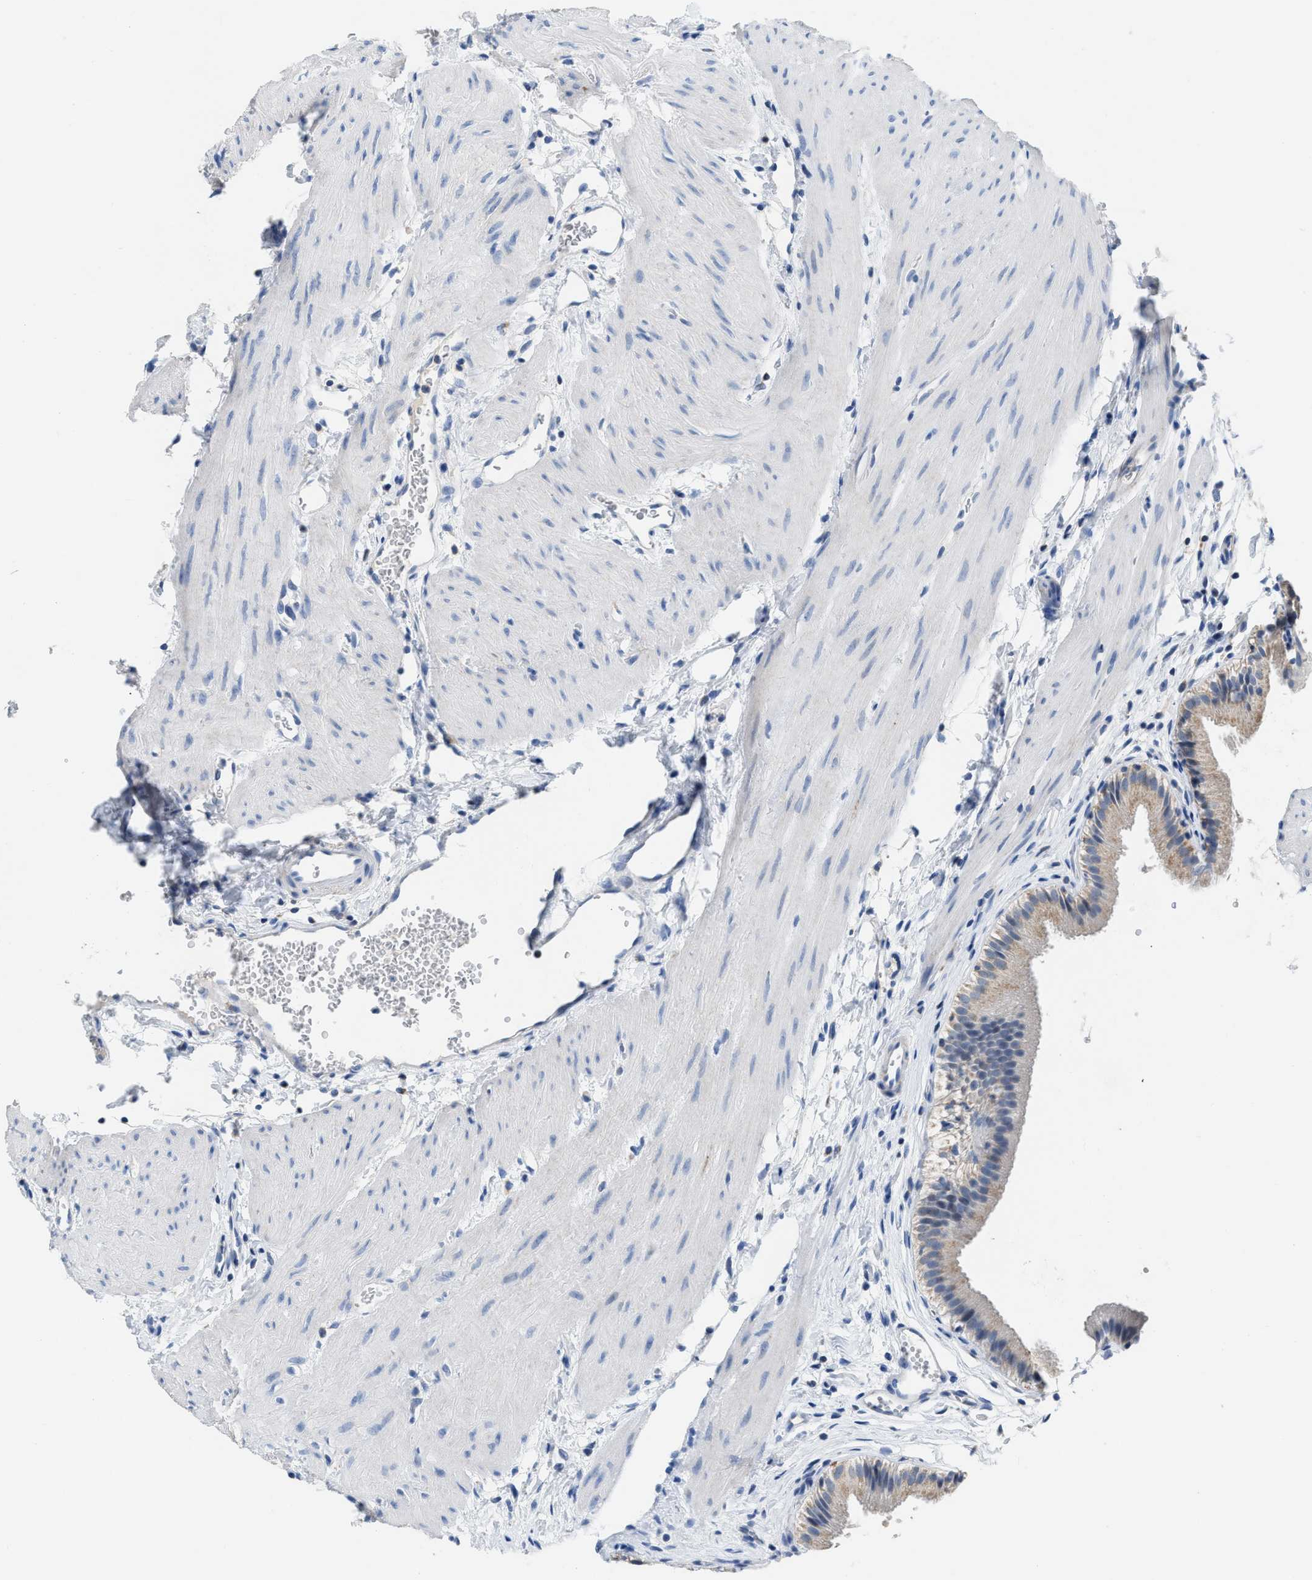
{"staining": {"intensity": "moderate", "quantity": ">75%", "location": "cytoplasmic/membranous"}, "tissue": "gallbladder", "cell_type": "Glandular cells", "image_type": "normal", "snomed": [{"axis": "morphology", "description": "Normal tissue, NOS"}, {"axis": "topography", "description": "Gallbladder"}], "caption": "A high-resolution photomicrograph shows immunohistochemistry staining of normal gallbladder, which reveals moderate cytoplasmic/membranous staining in approximately >75% of glandular cells.", "gene": "ETFA", "patient": {"sex": "female", "age": 26}}